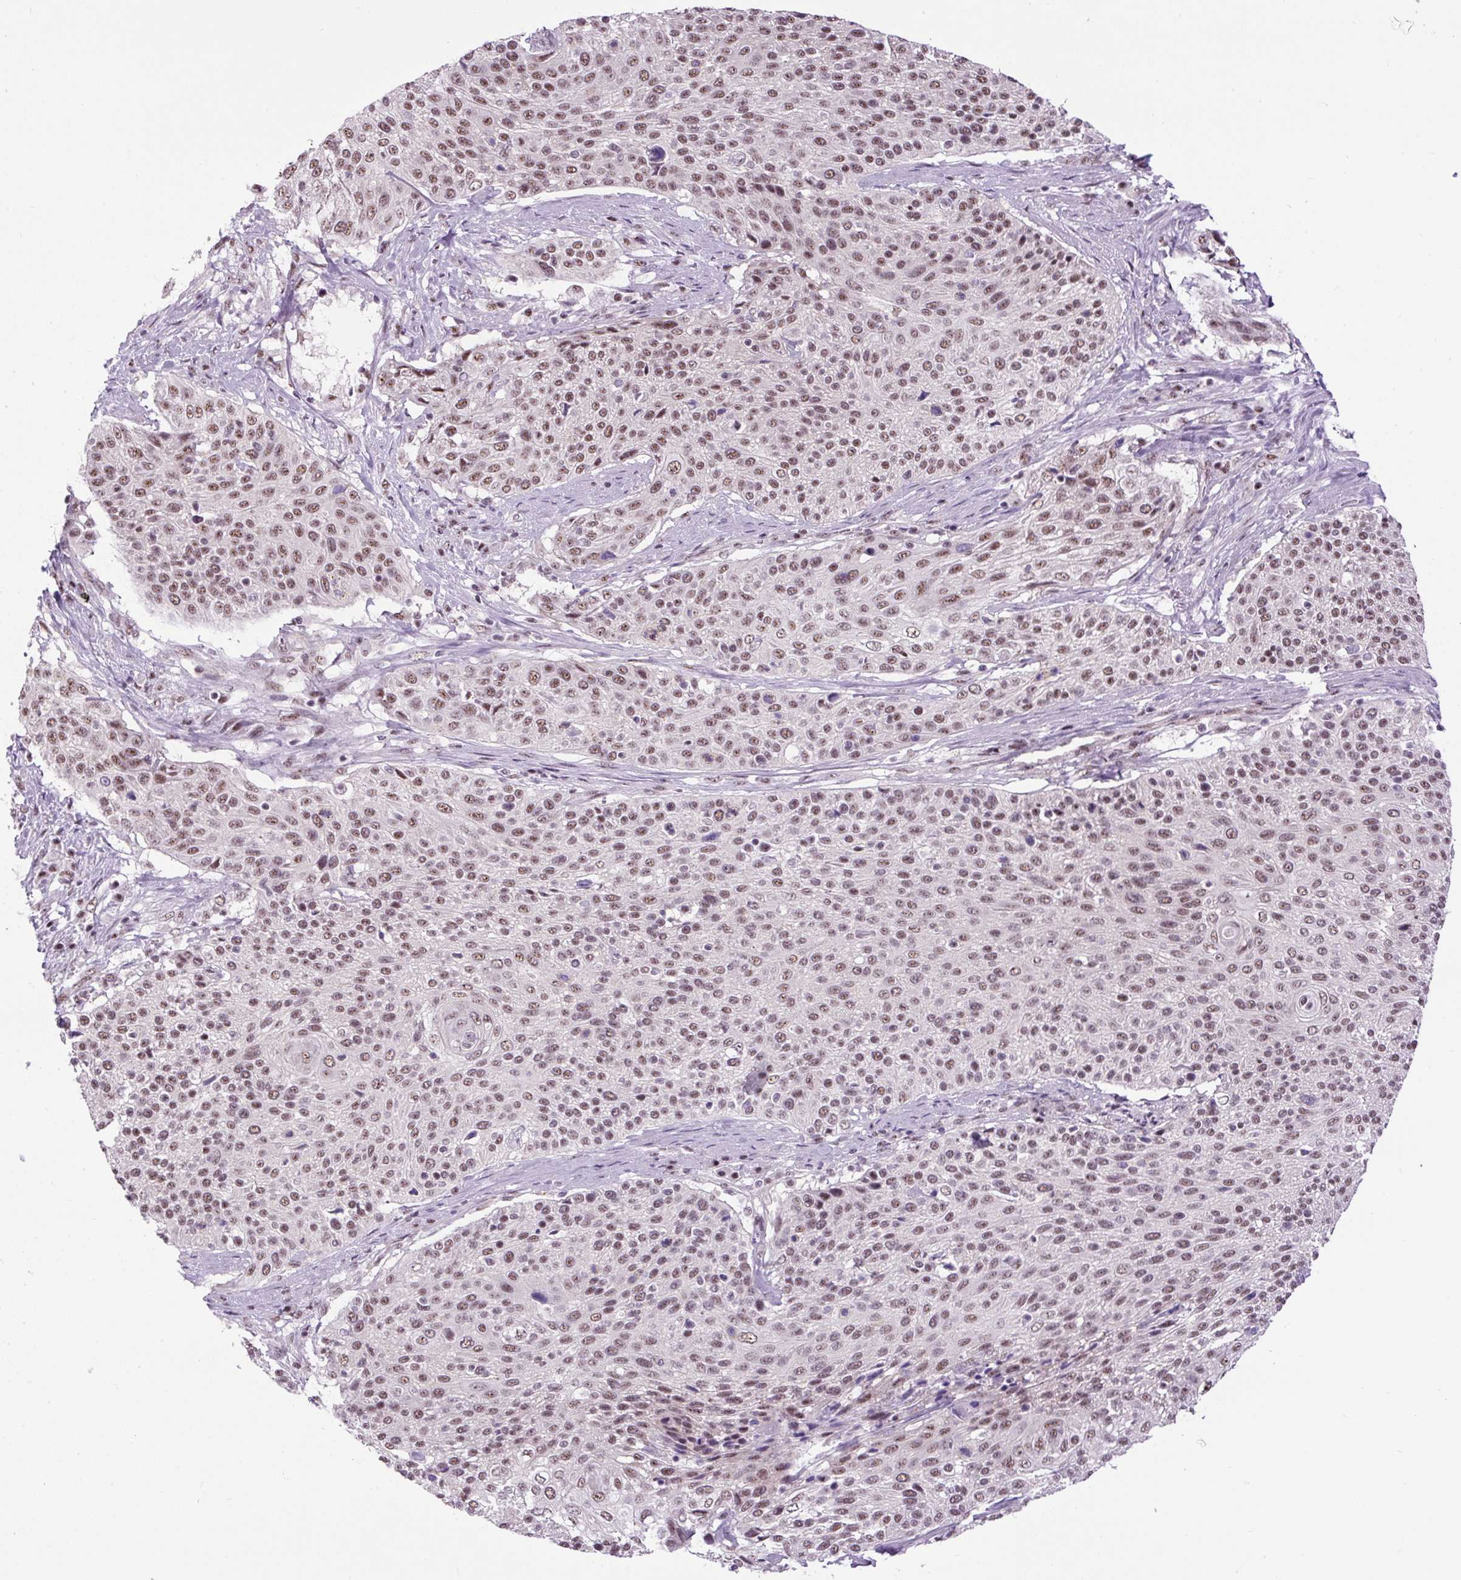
{"staining": {"intensity": "moderate", "quantity": "25%-75%", "location": "nuclear"}, "tissue": "cervical cancer", "cell_type": "Tumor cells", "image_type": "cancer", "snomed": [{"axis": "morphology", "description": "Squamous cell carcinoma, NOS"}, {"axis": "topography", "description": "Cervix"}], "caption": "Moderate nuclear expression for a protein is appreciated in about 25%-75% of tumor cells of cervical cancer using immunohistochemistry.", "gene": "SMC5", "patient": {"sex": "female", "age": 31}}